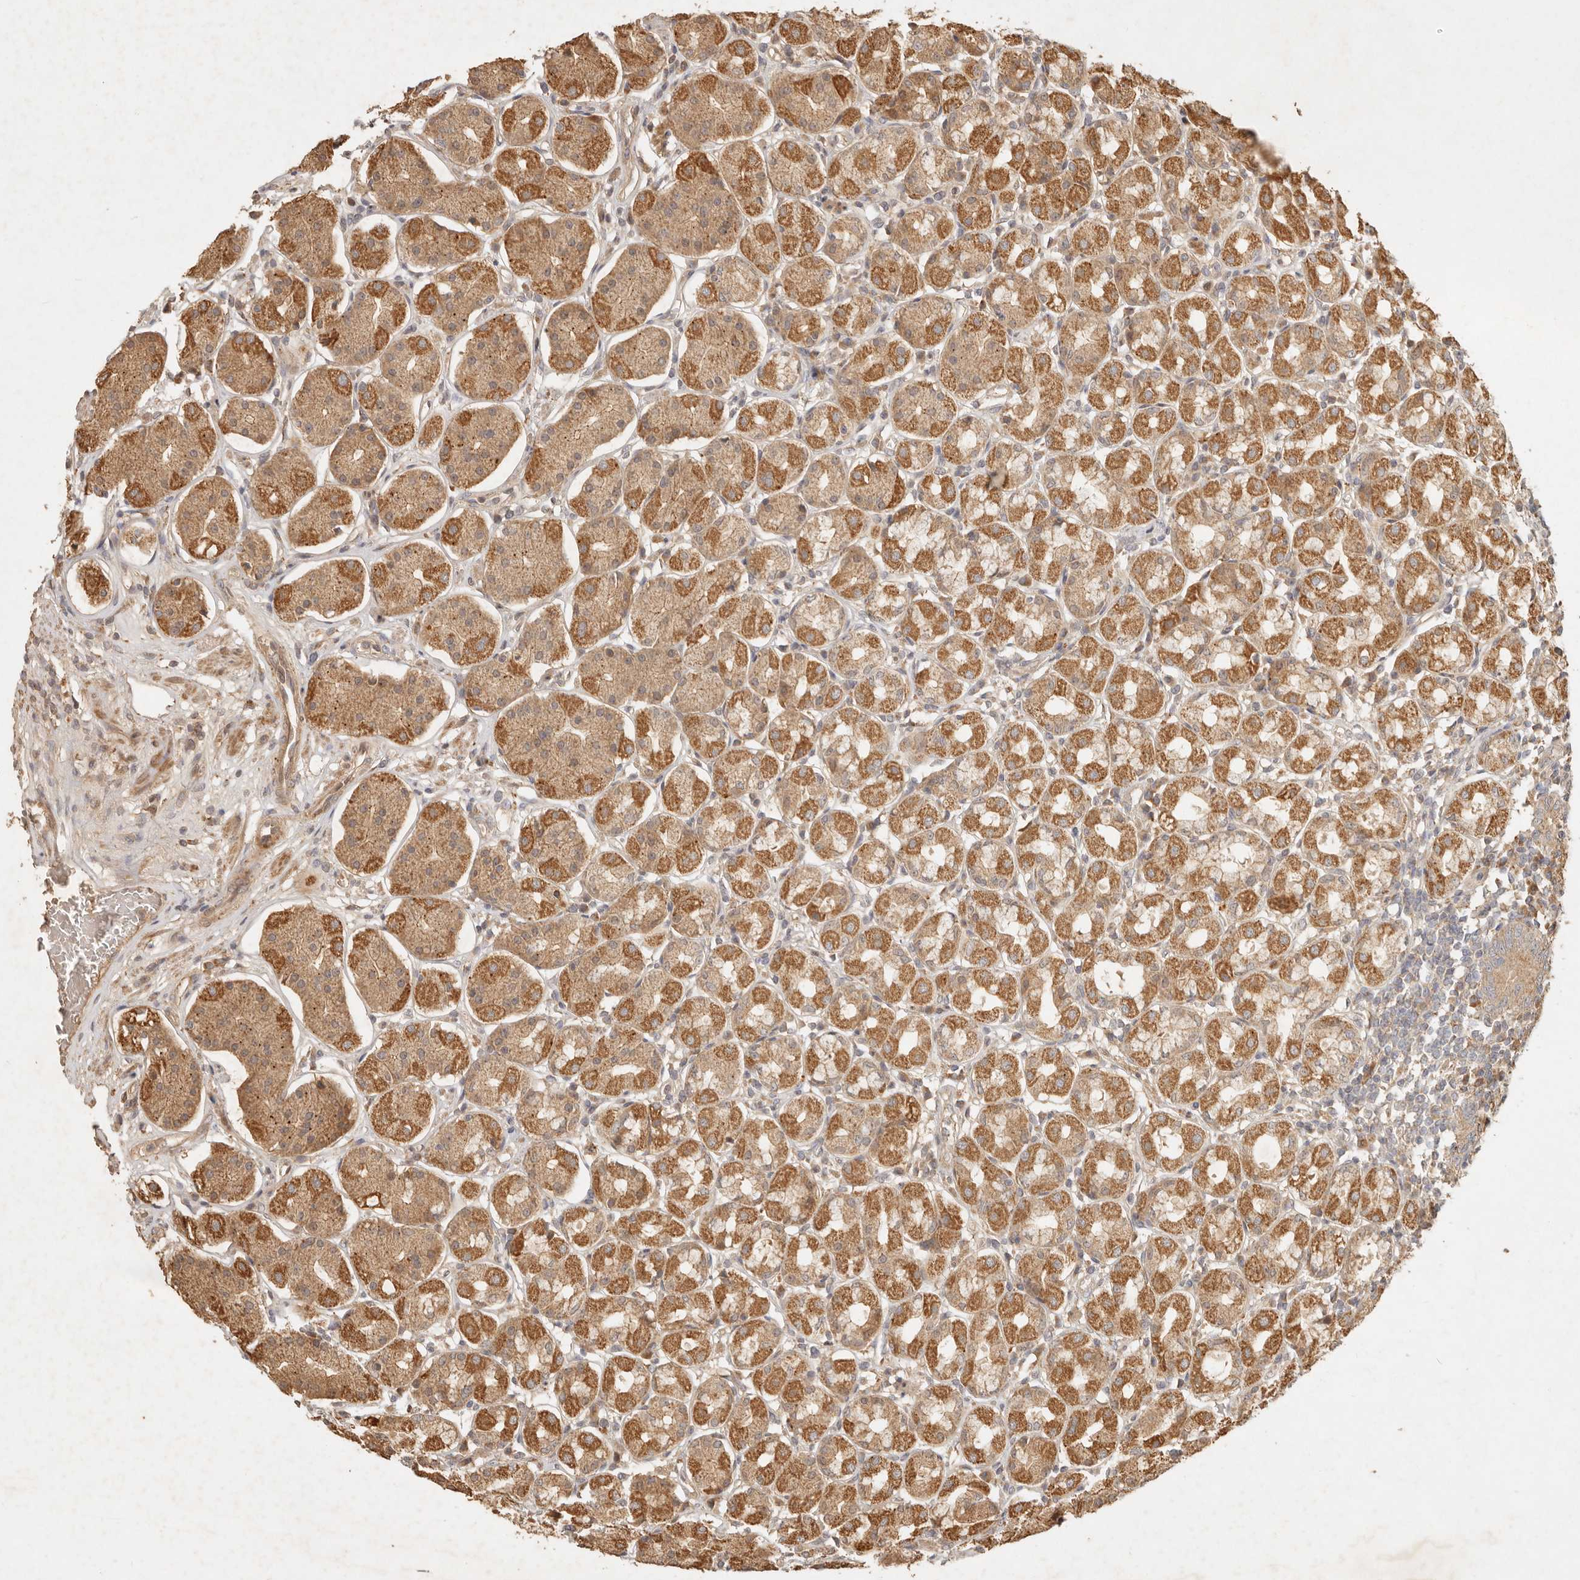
{"staining": {"intensity": "moderate", "quantity": ">75%", "location": "cytoplasmic/membranous"}, "tissue": "stomach", "cell_type": "Glandular cells", "image_type": "normal", "snomed": [{"axis": "morphology", "description": "Normal tissue, NOS"}, {"axis": "topography", "description": "Stomach"}, {"axis": "topography", "description": "Stomach, lower"}], "caption": "Protein staining exhibits moderate cytoplasmic/membranous staining in about >75% of glandular cells in normal stomach. (Brightfield microscopy of DAB IHC at high magnification).", "gene": "CLEC4C", "patient": {"sex": "female", "age": 56}}